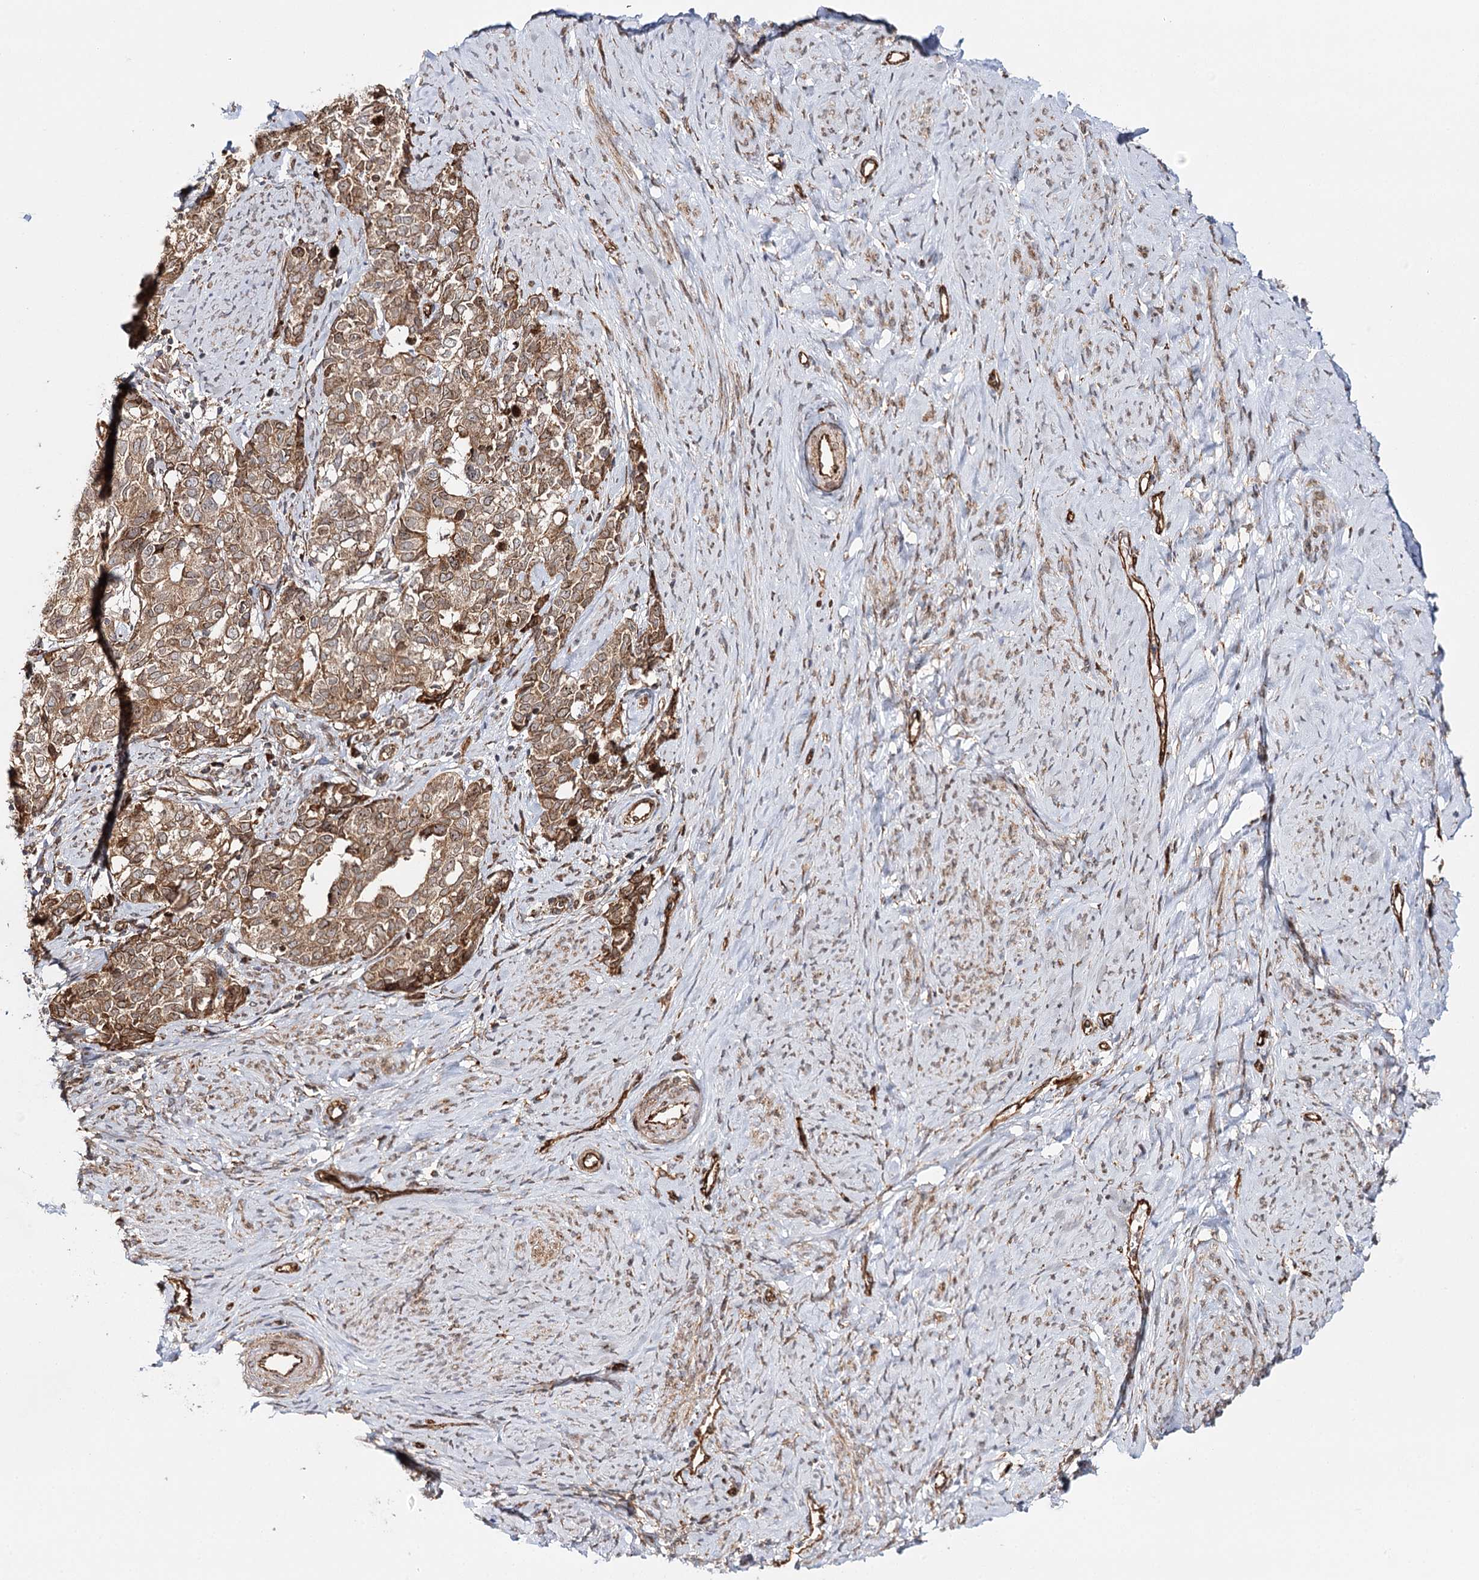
{"staining": {"intensity": "moderate", "quantity": ">75%", "location": "cytoplasmic/membranous"}, "tissue": "cervical cancer", "cell_type": "Tumor cells", "image_type": "cancer", "snomed": [{"axis": "morphology", "description": "Squamous cell carcinoma, NOS"}, {"axis": "topography", "description": "Cervix"}], "caption": "Immunohistochemical staining of cervical cancer demonstrates medium levels of moderate cytoplasmic/membranous expression in approximately >75% of tumor cells. (IHC, brightfield microscopy, high magnification).", "gene": "MKNK1", "patient": {"sex": "female", "age": 63}}